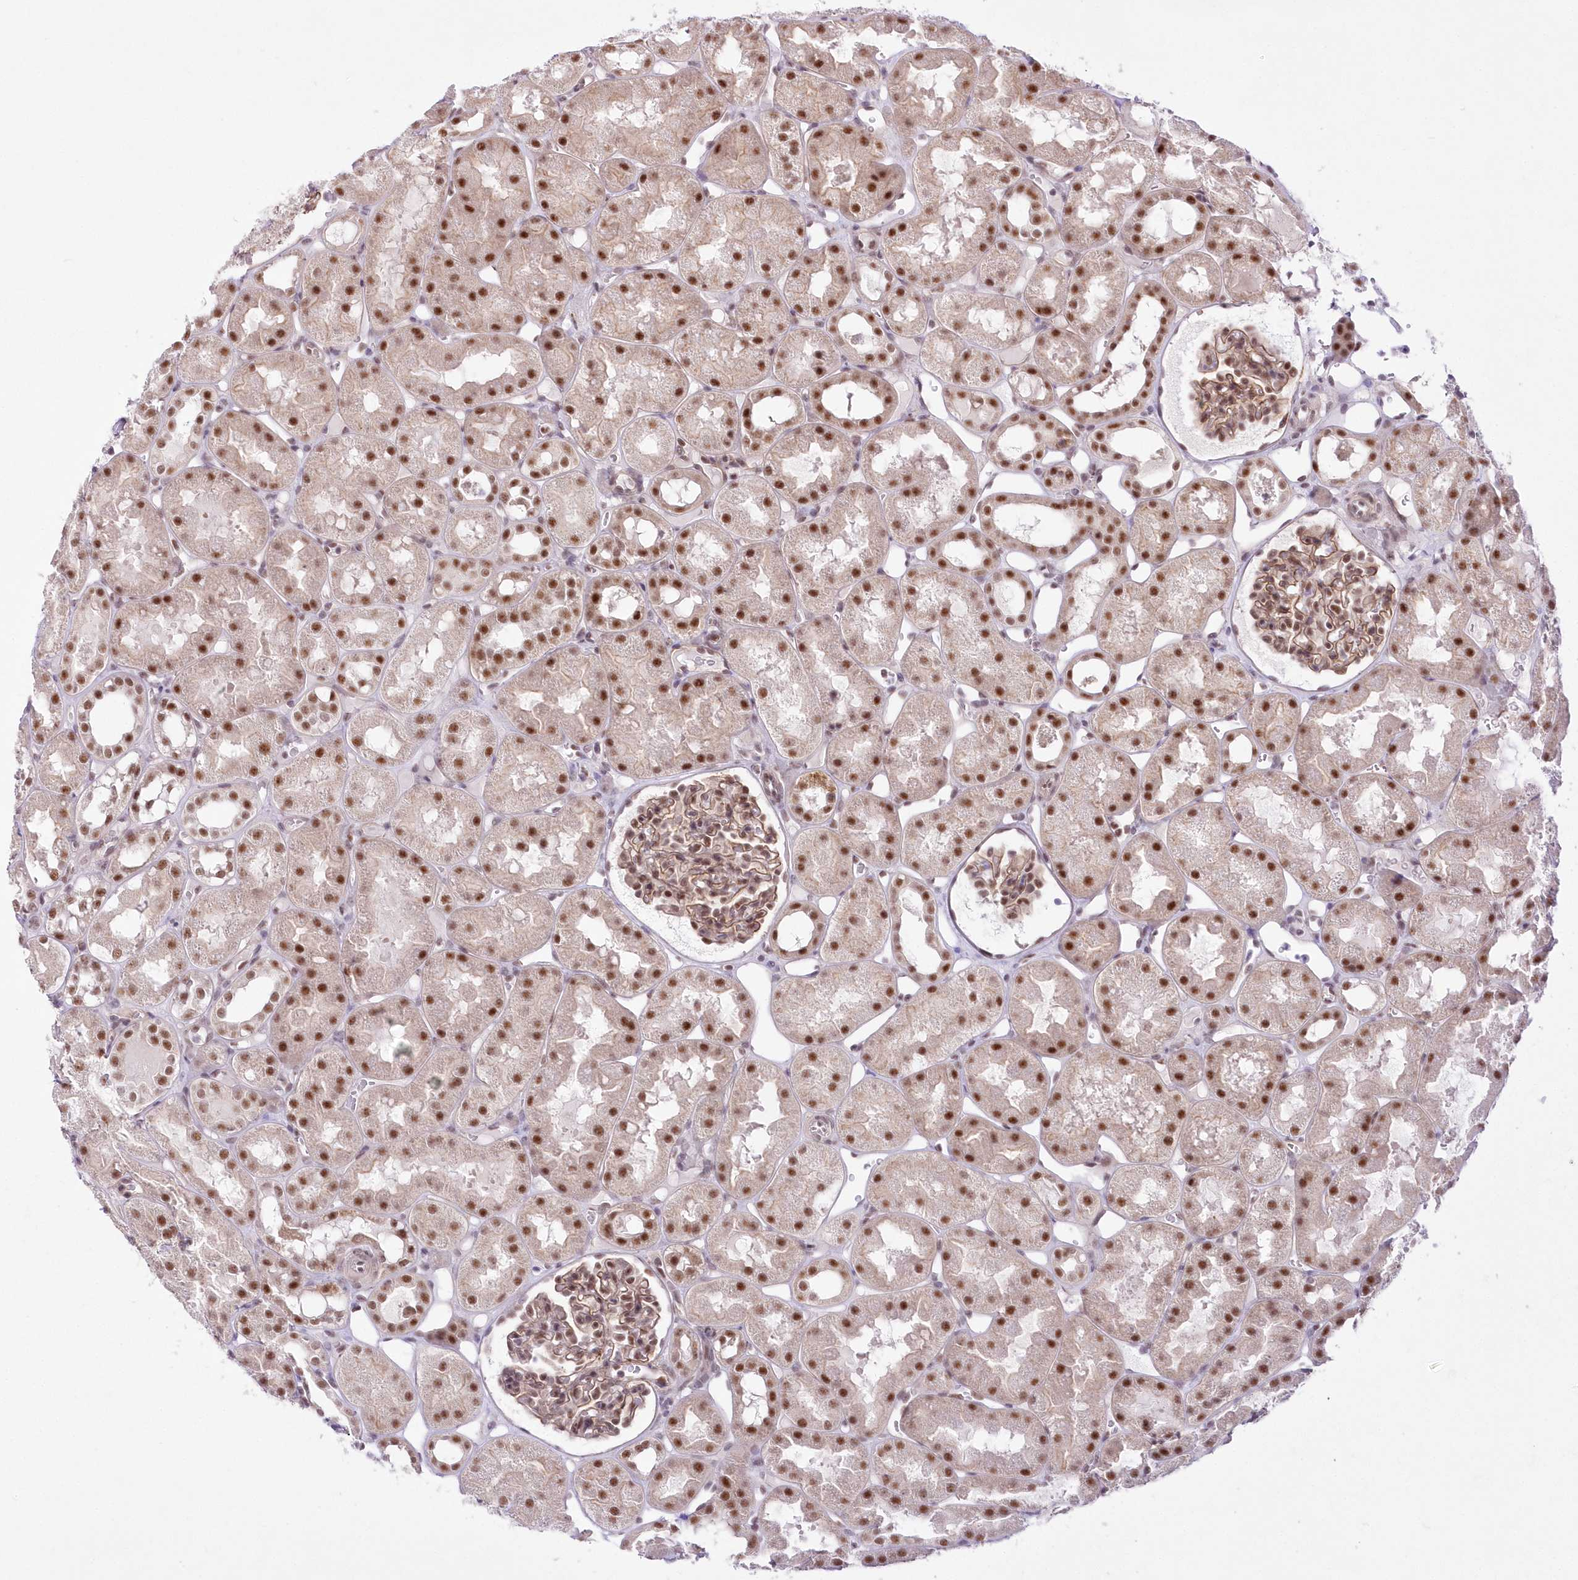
{"staining": {"intensity": "moderate", "quantity": ">75%", "location": "cytoplasmic/membranous,nuclear"}, "tissue": "kidney", "cell_type": "Cells in glomeruli", "image_type": "normal", "snomed": [{"axis": "morphology", "description": "Normal tissue, NOS"}, {"axis": "topography", "description": "Kidney"}], "caption": "Immunohistochemistry (DAB) staining of unremarkable human kidney displays moderate cytoplasmic/membranous,nuclear protein expression in approximately >75% of cells in glomeruli.", "gene": "NSUN2", "patient": {"sex": "male", "age": 16}}